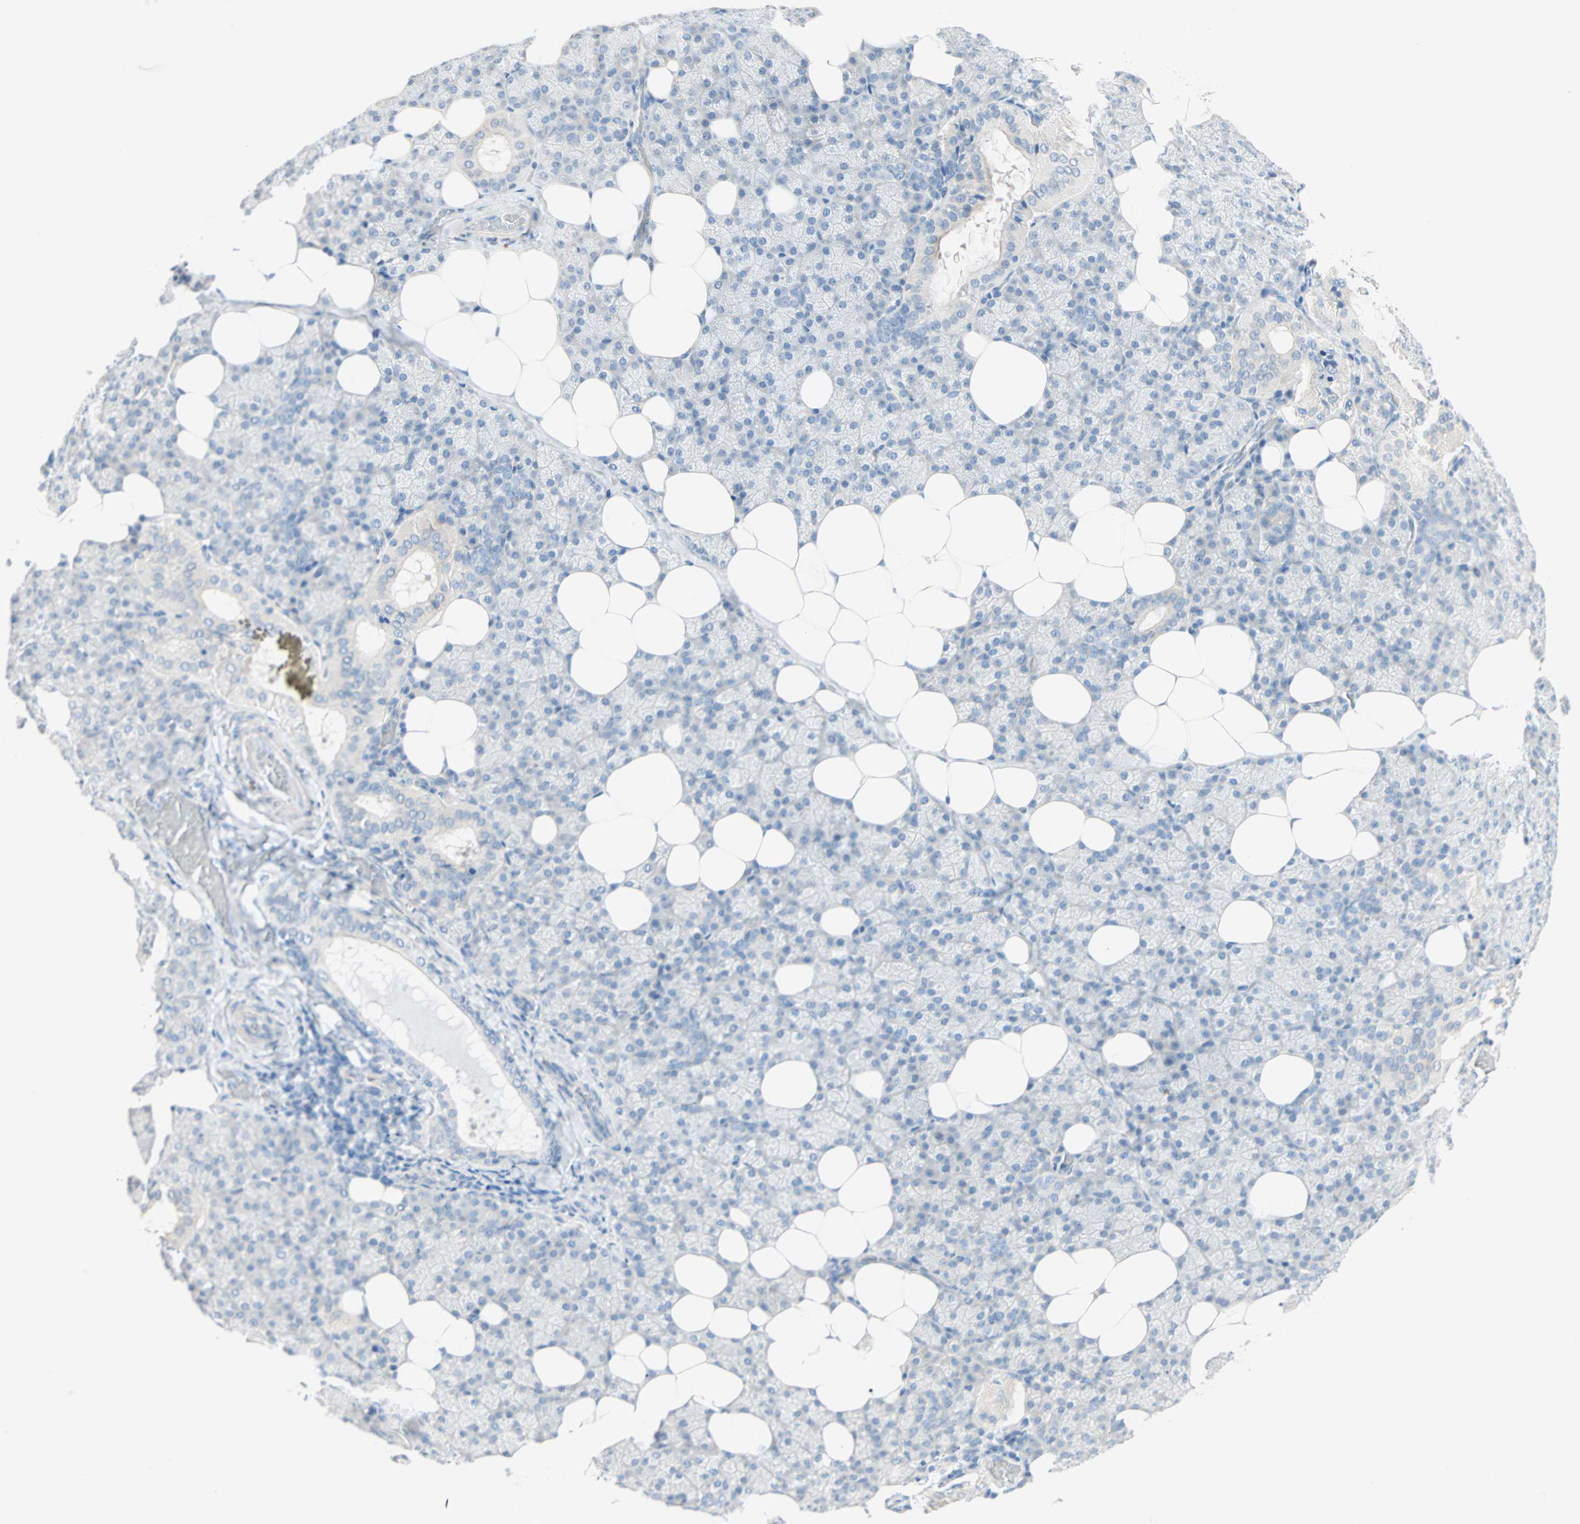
{"staining": {"intensity": "moderate", "quantity": "<25%", "location": "cytoplasmic/membranous"}, "tissue": "salivary gland", "cell_type": "Glandular cells", "image_type": "normal", "snomed": [{"axis": "morphology", "description": "Normal tissue, NOS"}, {"axis": "topography", "description": "Lymph node"}, {"axis": "topography", "description": "Salivary gland"}], "caption": "Brown immunohistochemical staining in unremarkable salivary gland demonstrates moderate cytoplasmic/membranous staining in about <25% of glandular cells.", "gene": "SULT1C2", "patient": {"sex": "male", "age": 8}}